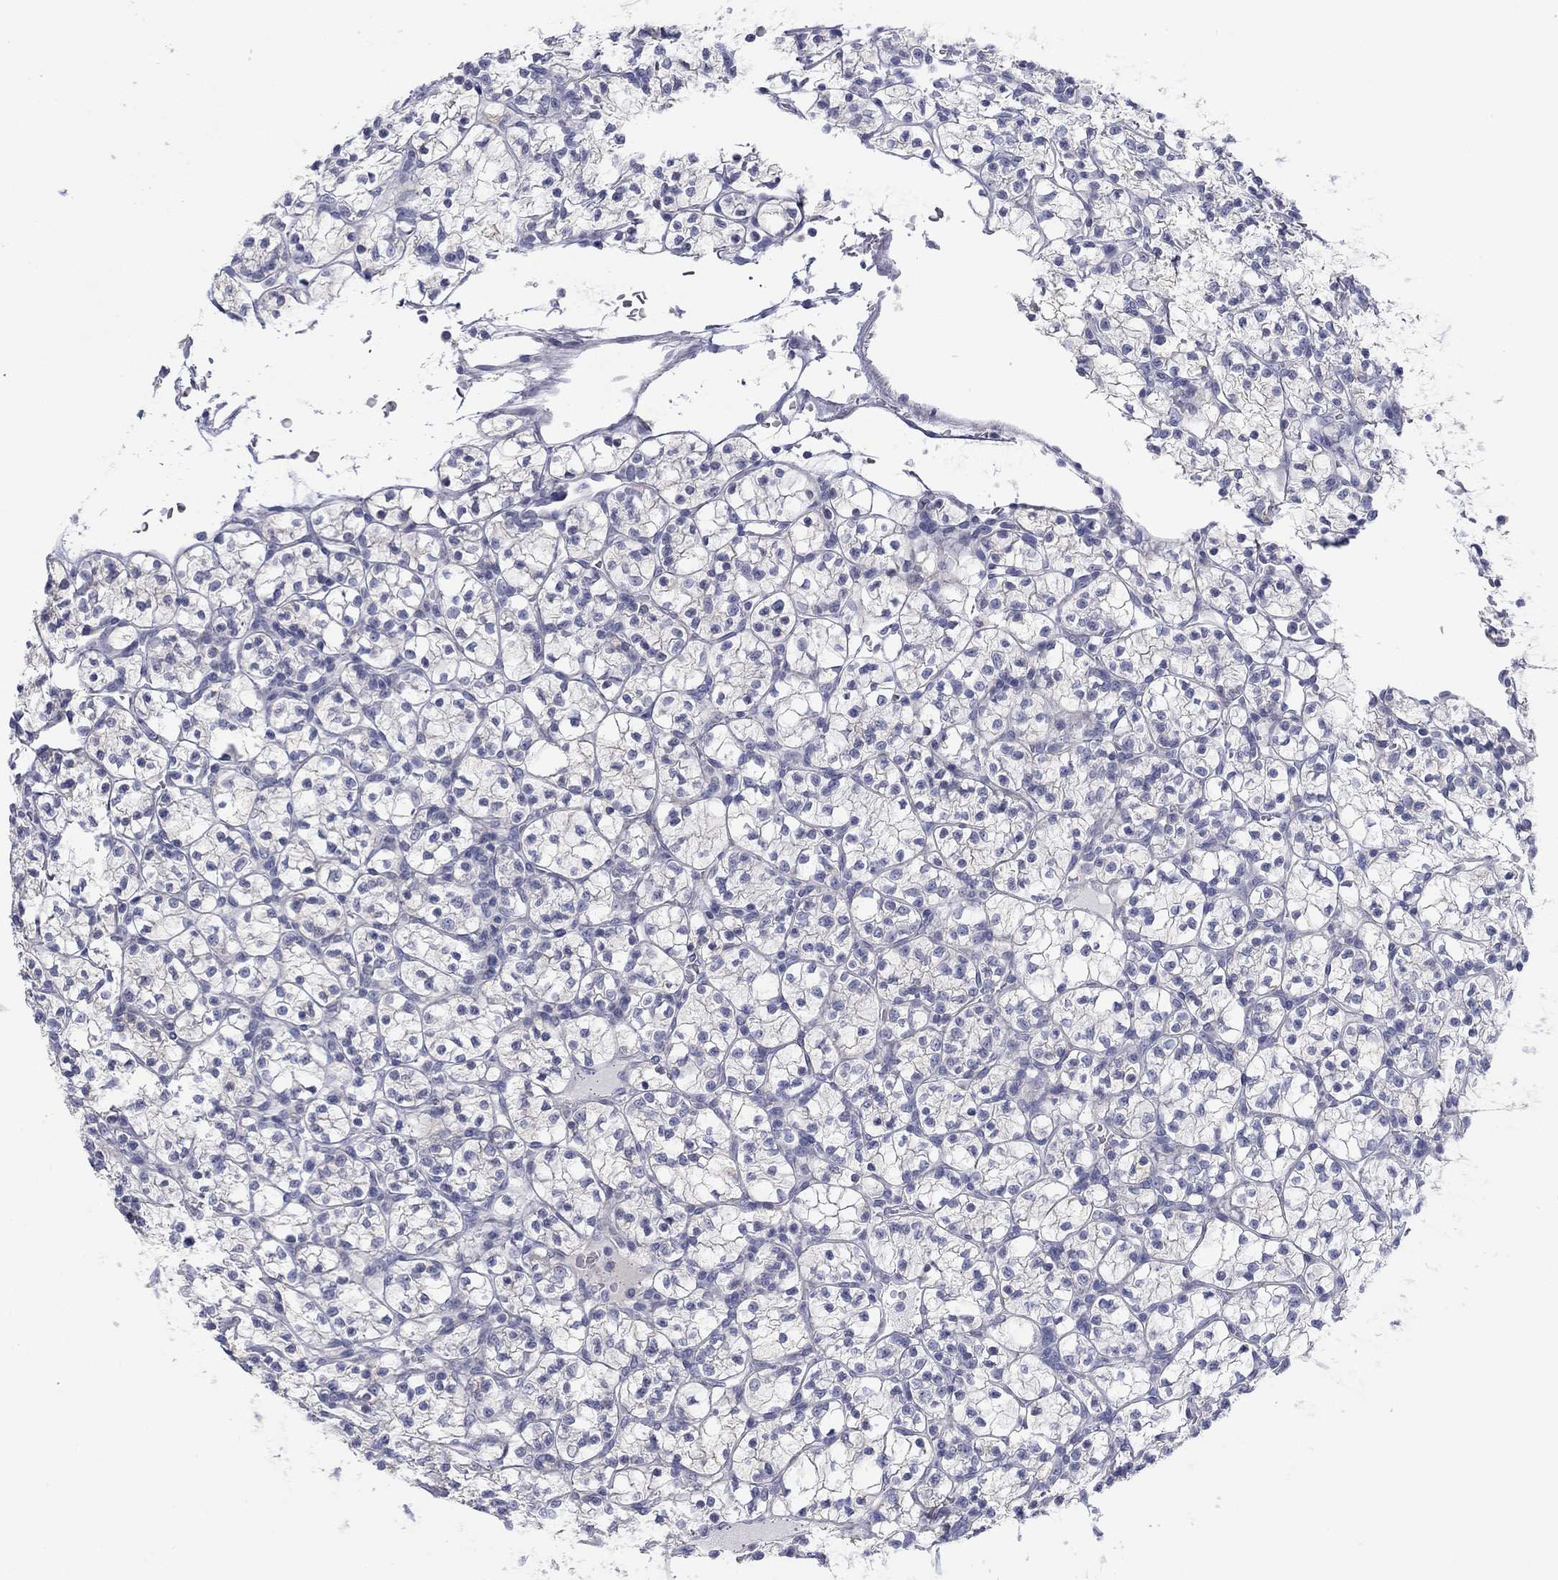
{"staining": {"intensity": "negative", "quantity": "none", "location": "none"}, "tissue": "renal cancer", "cell_type": "Tumor cells", "image_type": "cancer", "snomed": [{"axis": "morphology", "description": "Adenocarcinoma, NOS"}, {"axis": "topography", "description": "Kidney"}], "caption": "Immunohistochemical staining of renal cancer exhibits no significant staining in tumor cells. (DAB (3,3'-diaminobenzidine) immunohistochemistry (IHC) visualized using brightfield microscopy, high magnification).", "gene": "CALB1", "patient": {"sex": "female", "age": 89}}